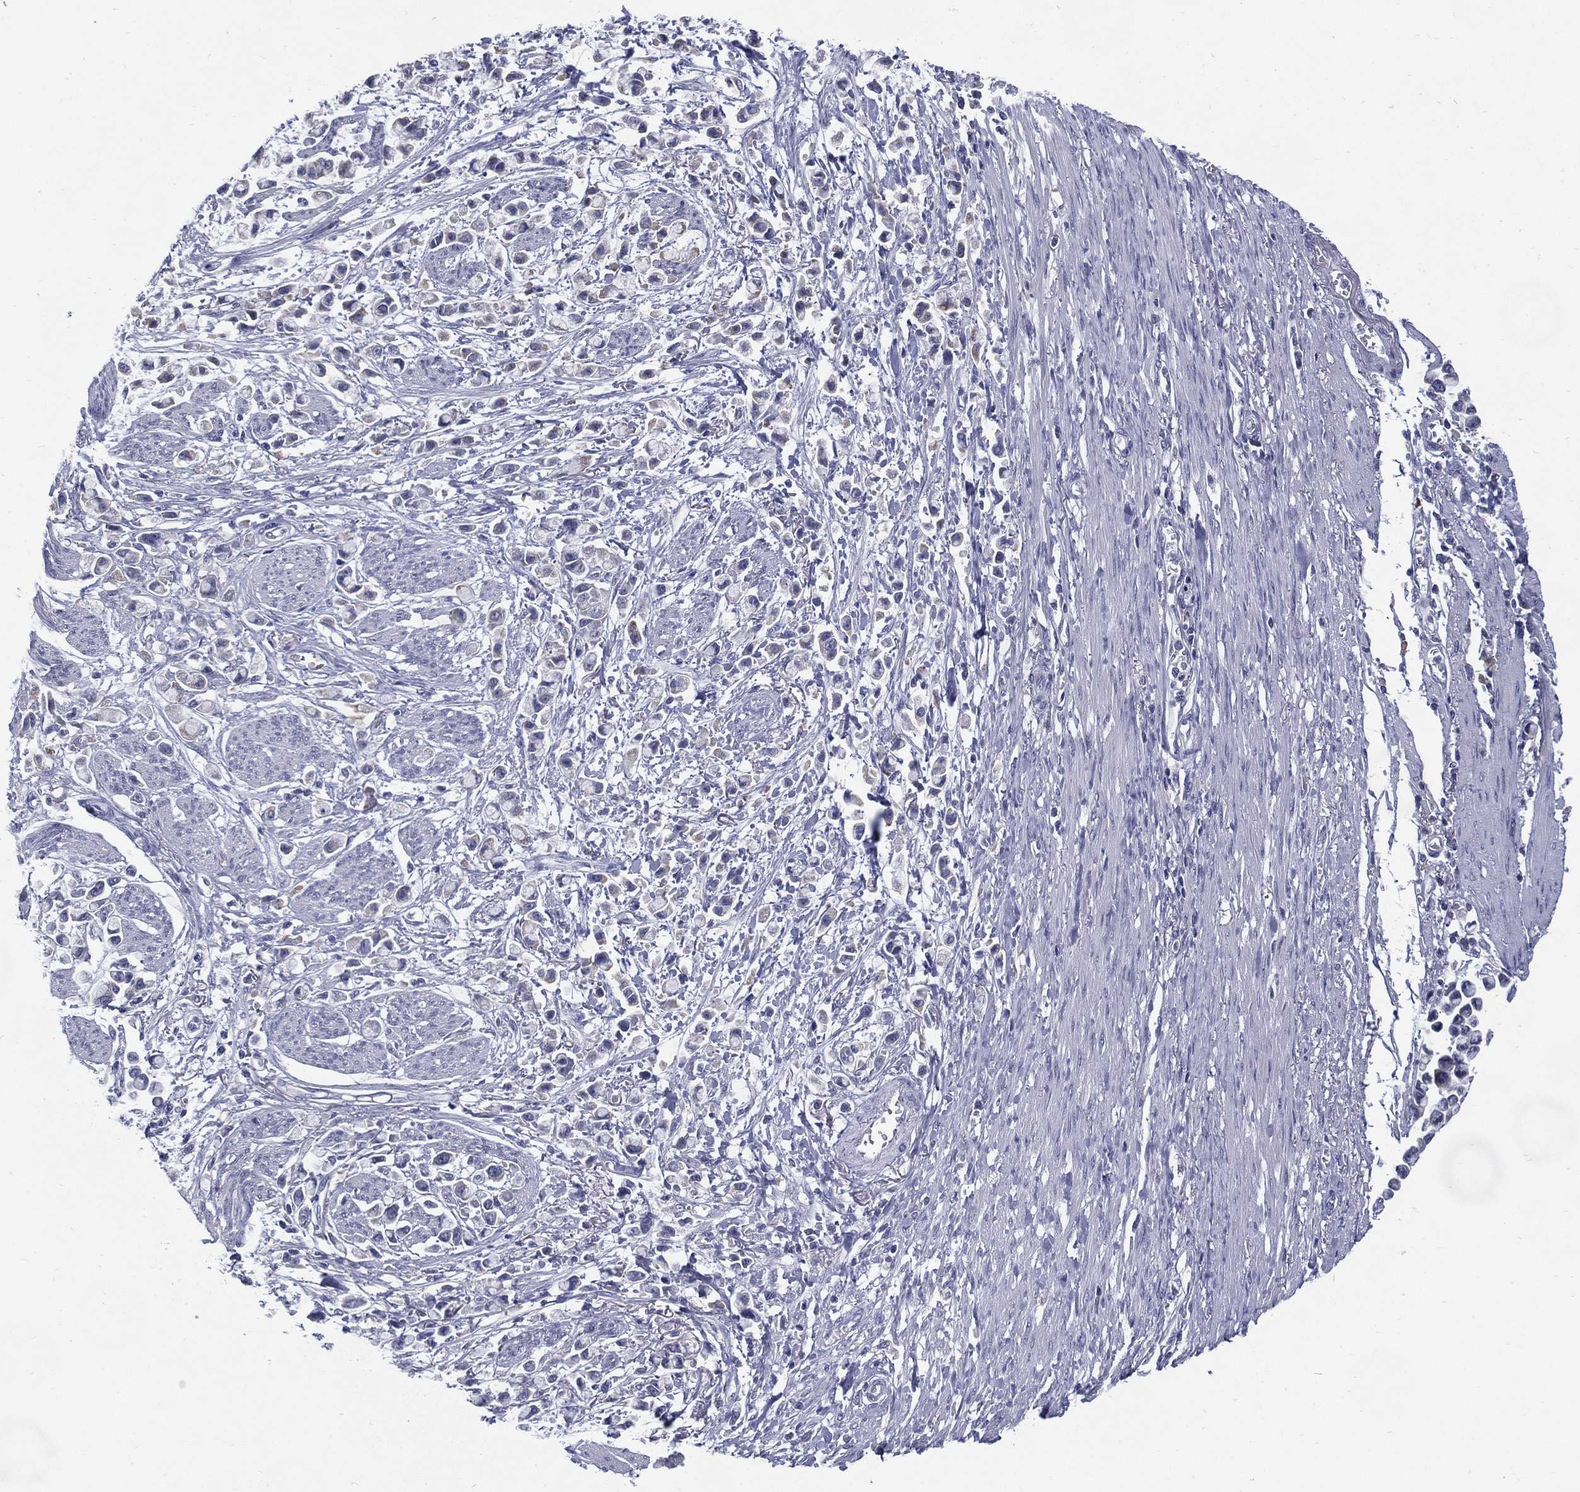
{"staining": {"intensity": "negative", "quantity": "none", "location": "none"}, "tissue": "stomach cancer", "cell_type": "Tumor cells", "image_type": "cancer", "snomed": [{"axis": "morphology", "description": "Adenocarcinoma, NOS"}, {"axis": "topography", "description": "Stomach"}], "caption": "Tumor cells show no significant protein expression in stomach cancer (adenocarcinoma).", "gene": "C19orf18", "patient": {"sex": "female", "age": 81}}